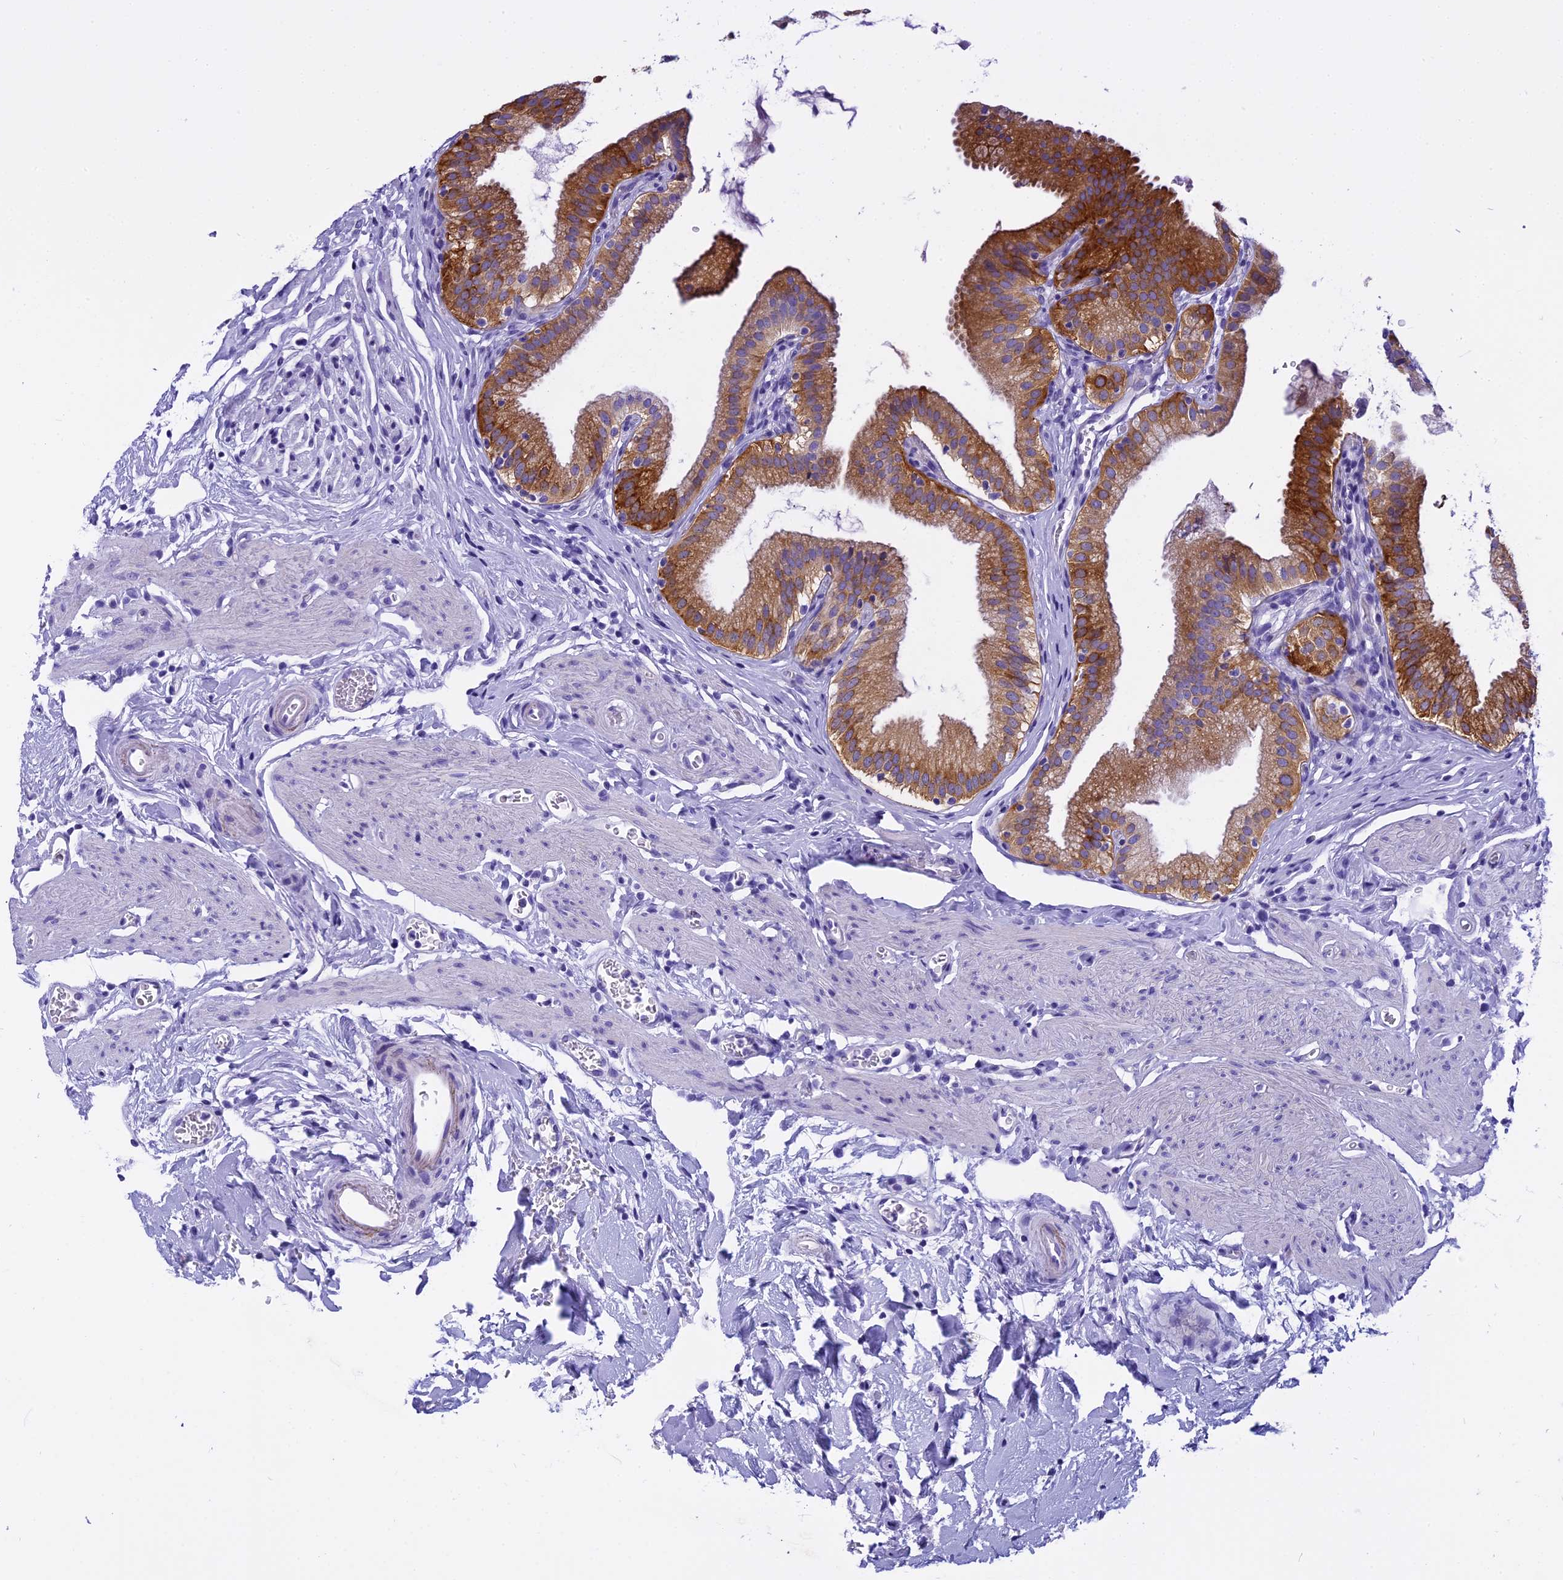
{"staining": {"intensity": "moderate", "quantity": ">75%", "location": "cytoplasmic/membranous"}, "tissue": "gallbladder", "cell_type": "Glandular cells", "image_type": "normal", "snomed": [{"axis": "morphology", "description": "Normal tissue, NOS"}, {"axis": "topography", "description": "Gallbladder"}], "caption": "A brown stain shows moderate cytoplasmic/membranous expression of a protein in glandular cells of normal gallbladder. (DAB = brown stain, brightfield microscopy at high magnification).", "gene": "KCTD14", "patient": {"sex": "male", "age": 54}}